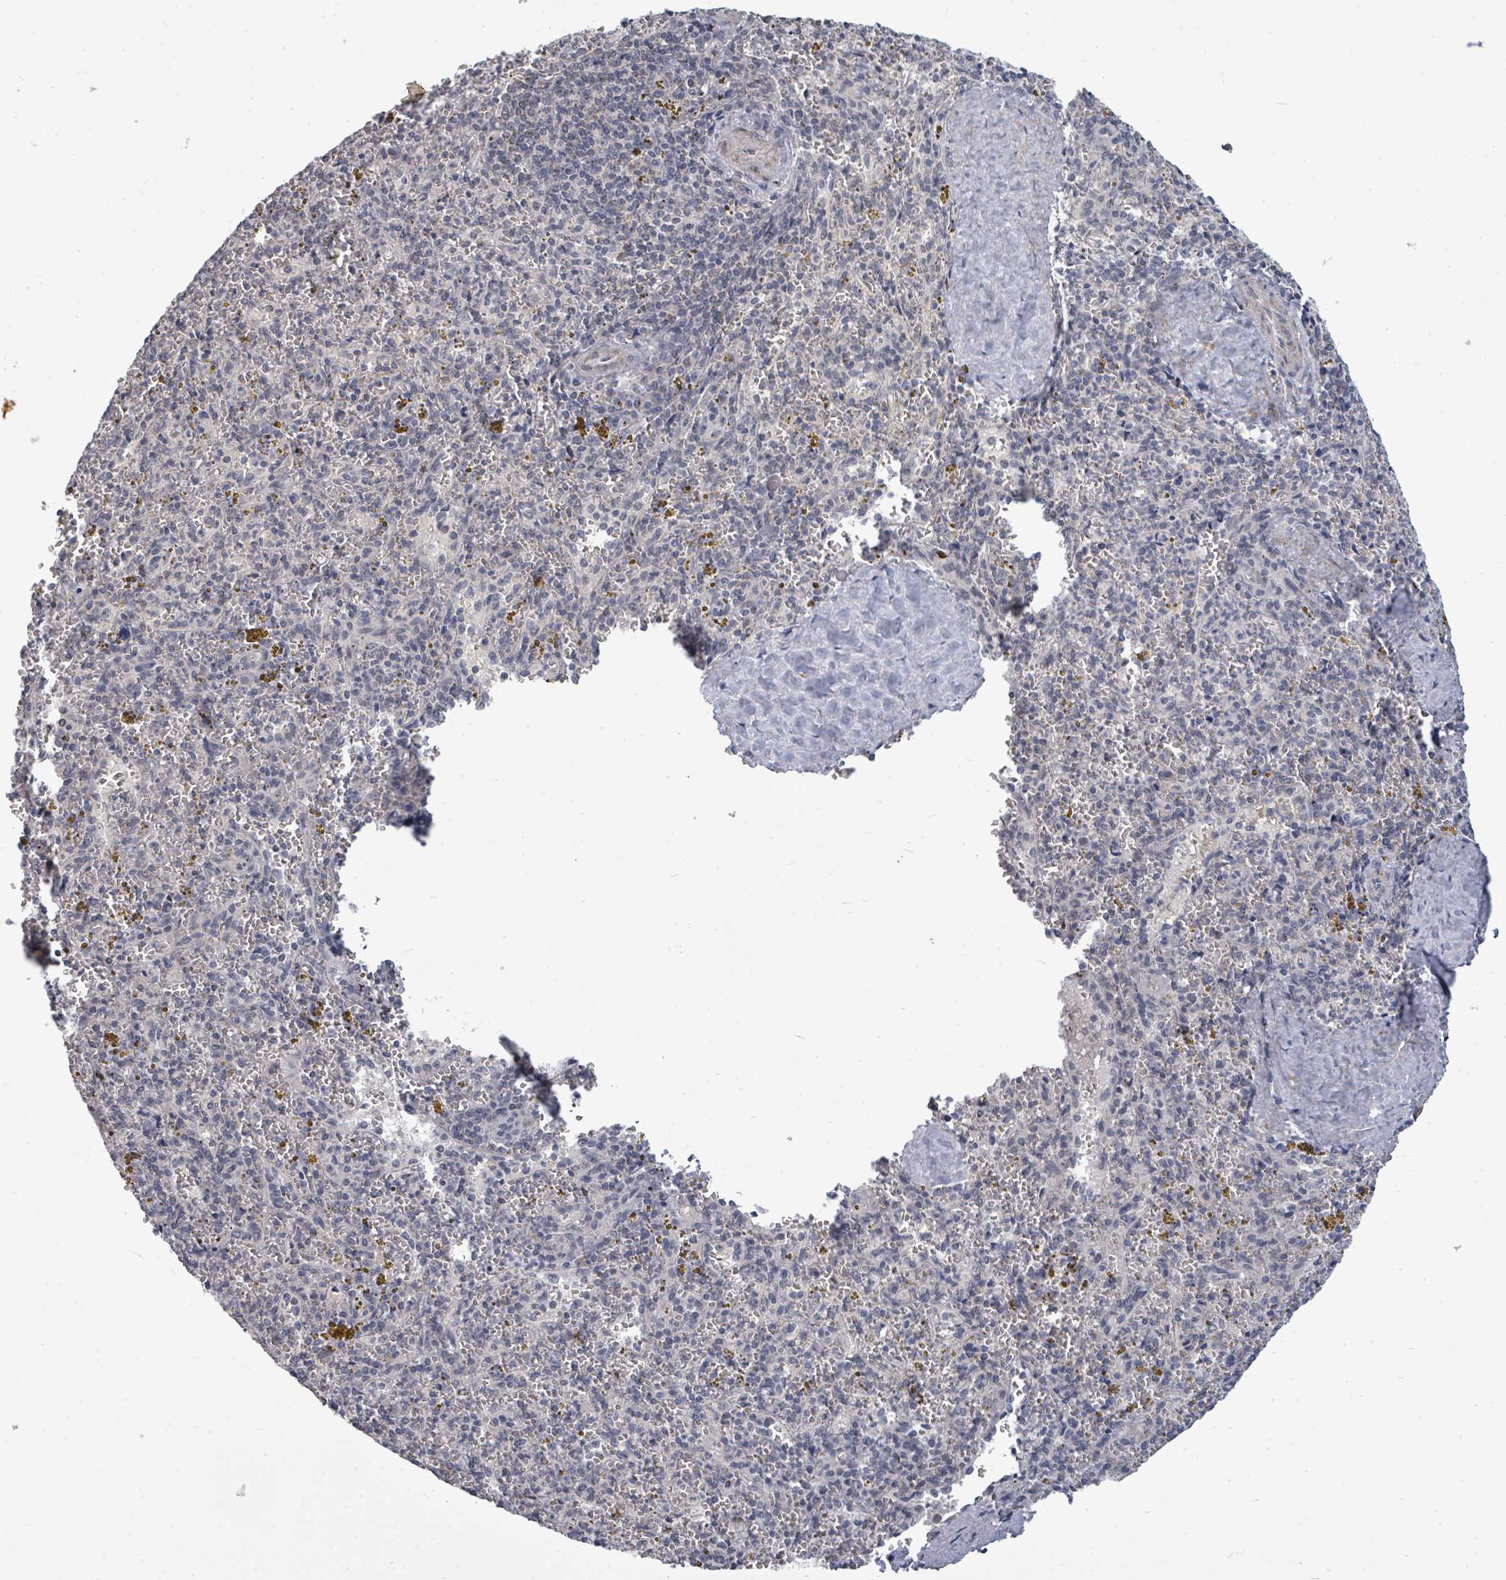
{"staining": {"intensity": "negative", "quantity": "none", "location": "none"}, "tissue": "spleen", "cell_type": "Cells in red pulp", "image_type": "normal", "snomed": [{"axis": "morphology", "description": "Normal tissue, NOS"}, {"axis": "topography", "description": "Spleen"}], "caption": "The micrograph displays no significant expression in cells in red pulp of spleen. Nuclei are stained in blue.", "gene": "PTPN20", "patient": {"sex": "male", "age": 57}}